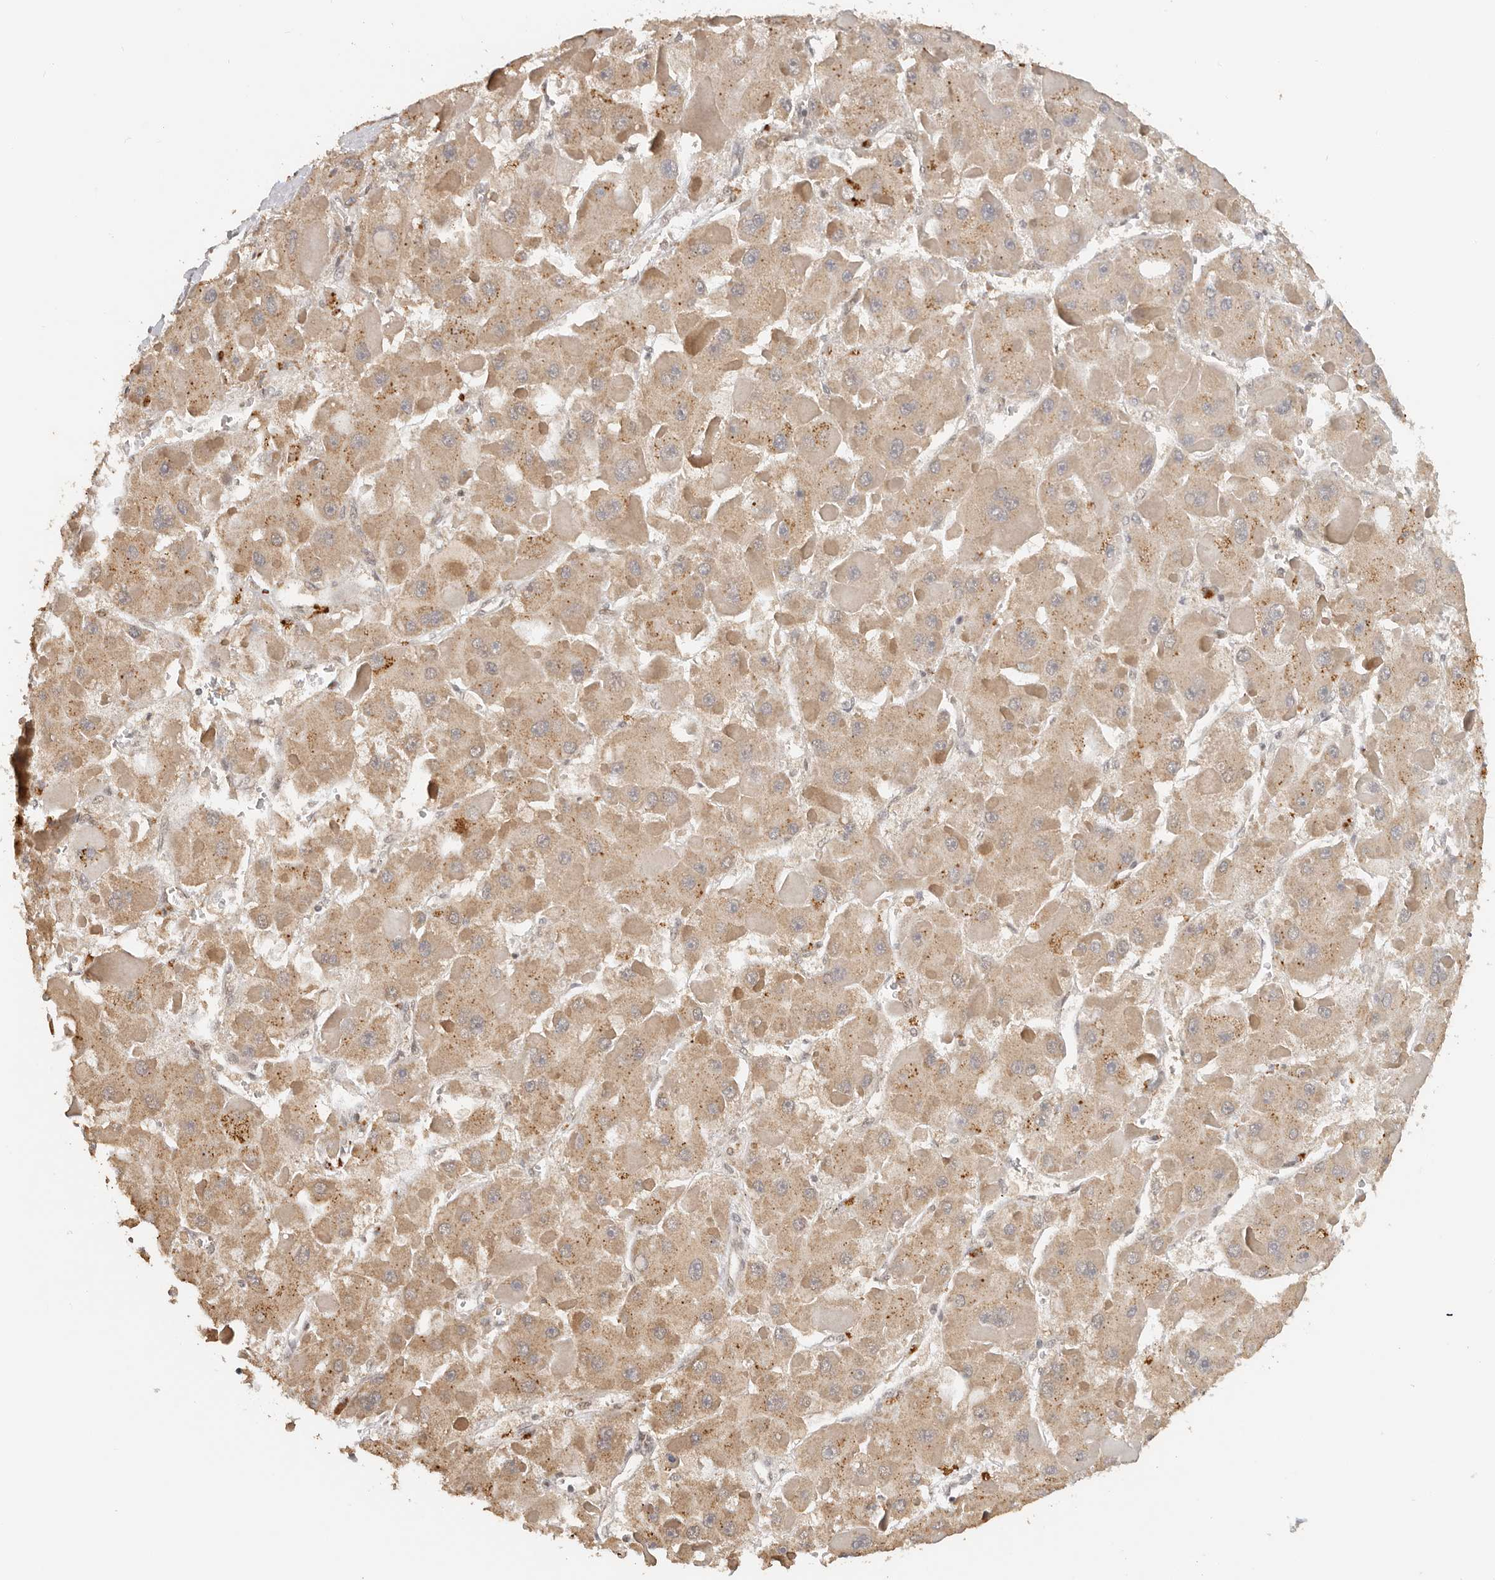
{"staining": {"intensity": "moderate", "quantity": ">75%", "location": "cytoplasmic/membranous"}, "tissue": "liver cancer", "cell_type": "Tumor cells", "image_type": "cancer", "snomed": [{"axis": "morphology", "description": "Carcinoma, Hepatocellular, NOS"}, {"axis": "topography", "description": "Liver"}], "caption": "Liver cancer (hepatocellular carcinoma) stained with DAB immunohistochemistry (IHC) reveals medium levels of moderate cytoplasmic/membranous positivity in about >75% of tumor cells.", "gene": "SEC14L1", "patient": {"sex": "female", "age": 73}}